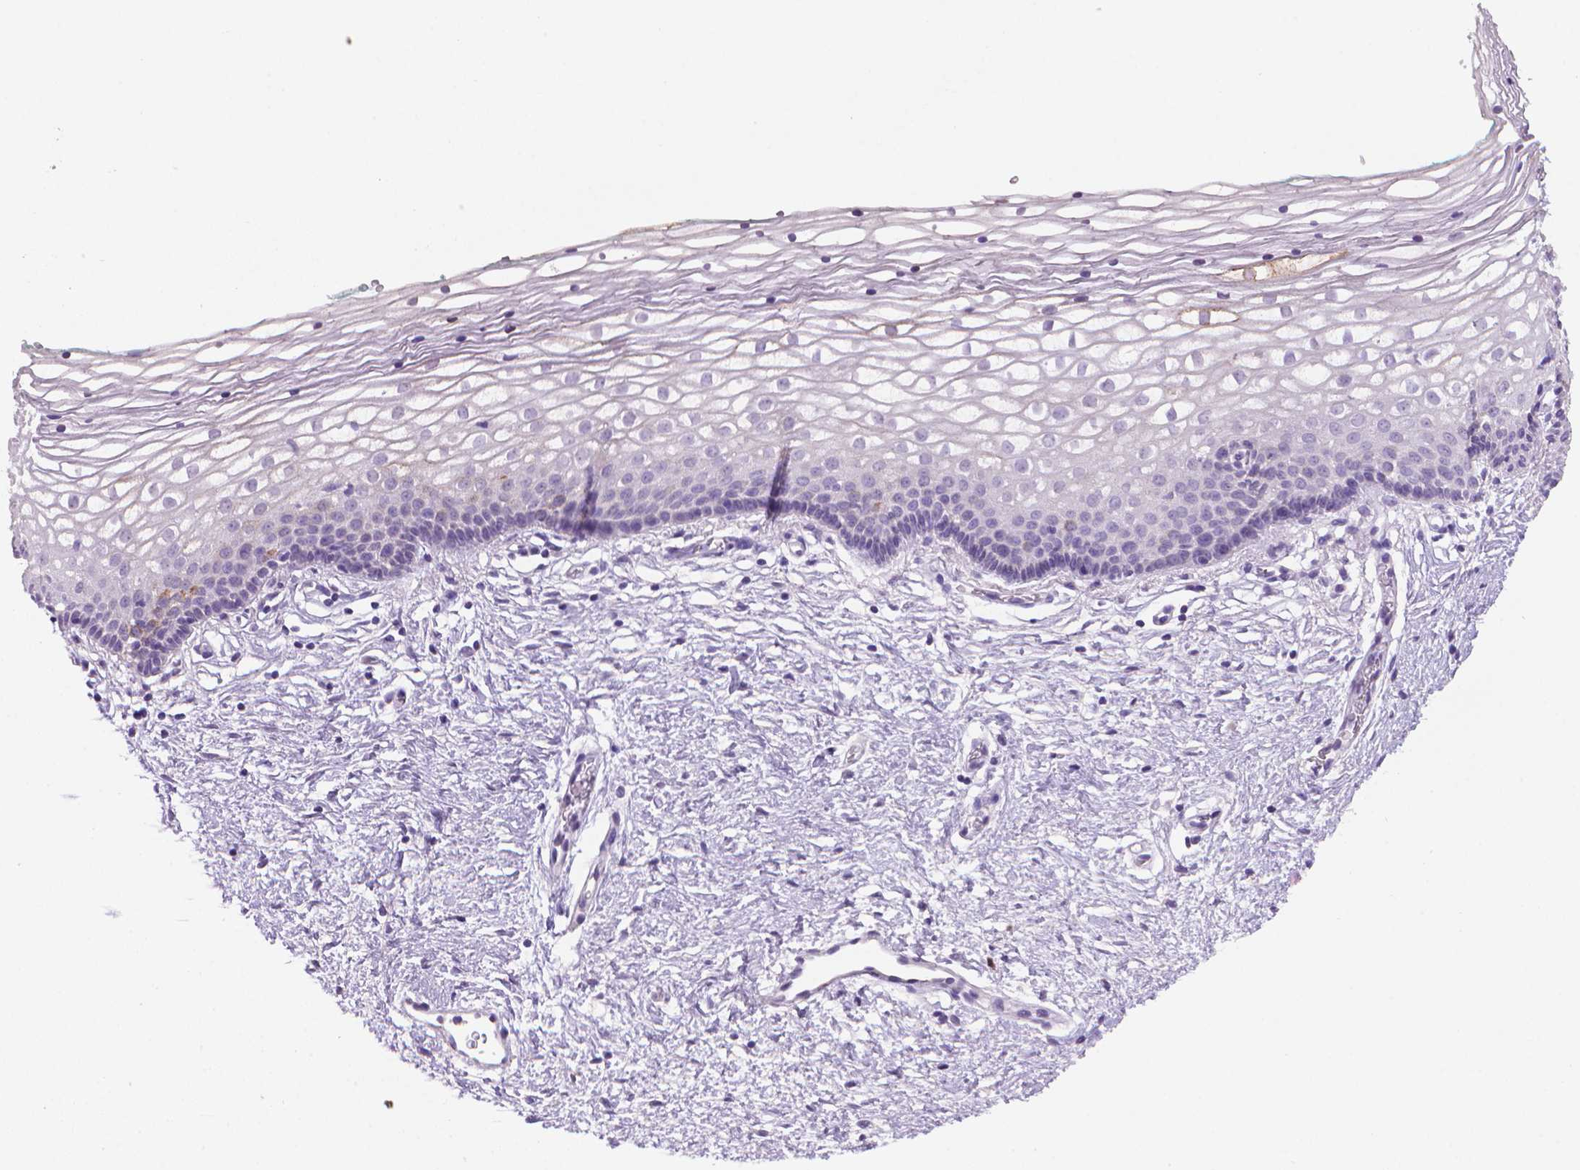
{"staining": {"intensity": "negative", "quantity": "none", "location": "none"}, "tissue": "vagina", "cell_type": "Squamous epithelial cells", "image_type": "normal", "snomed": [{"axis": "morphology", "description": "Normal tissue, NOS"}, {"axis": "topography", "description": "Vagina"}], "caption": "This is an IHC micrograph of benign vagina. There is no expression in squamous epithelial cells.", "gene": "MUC1", "patient": {"sex": "female", "age": 36}}